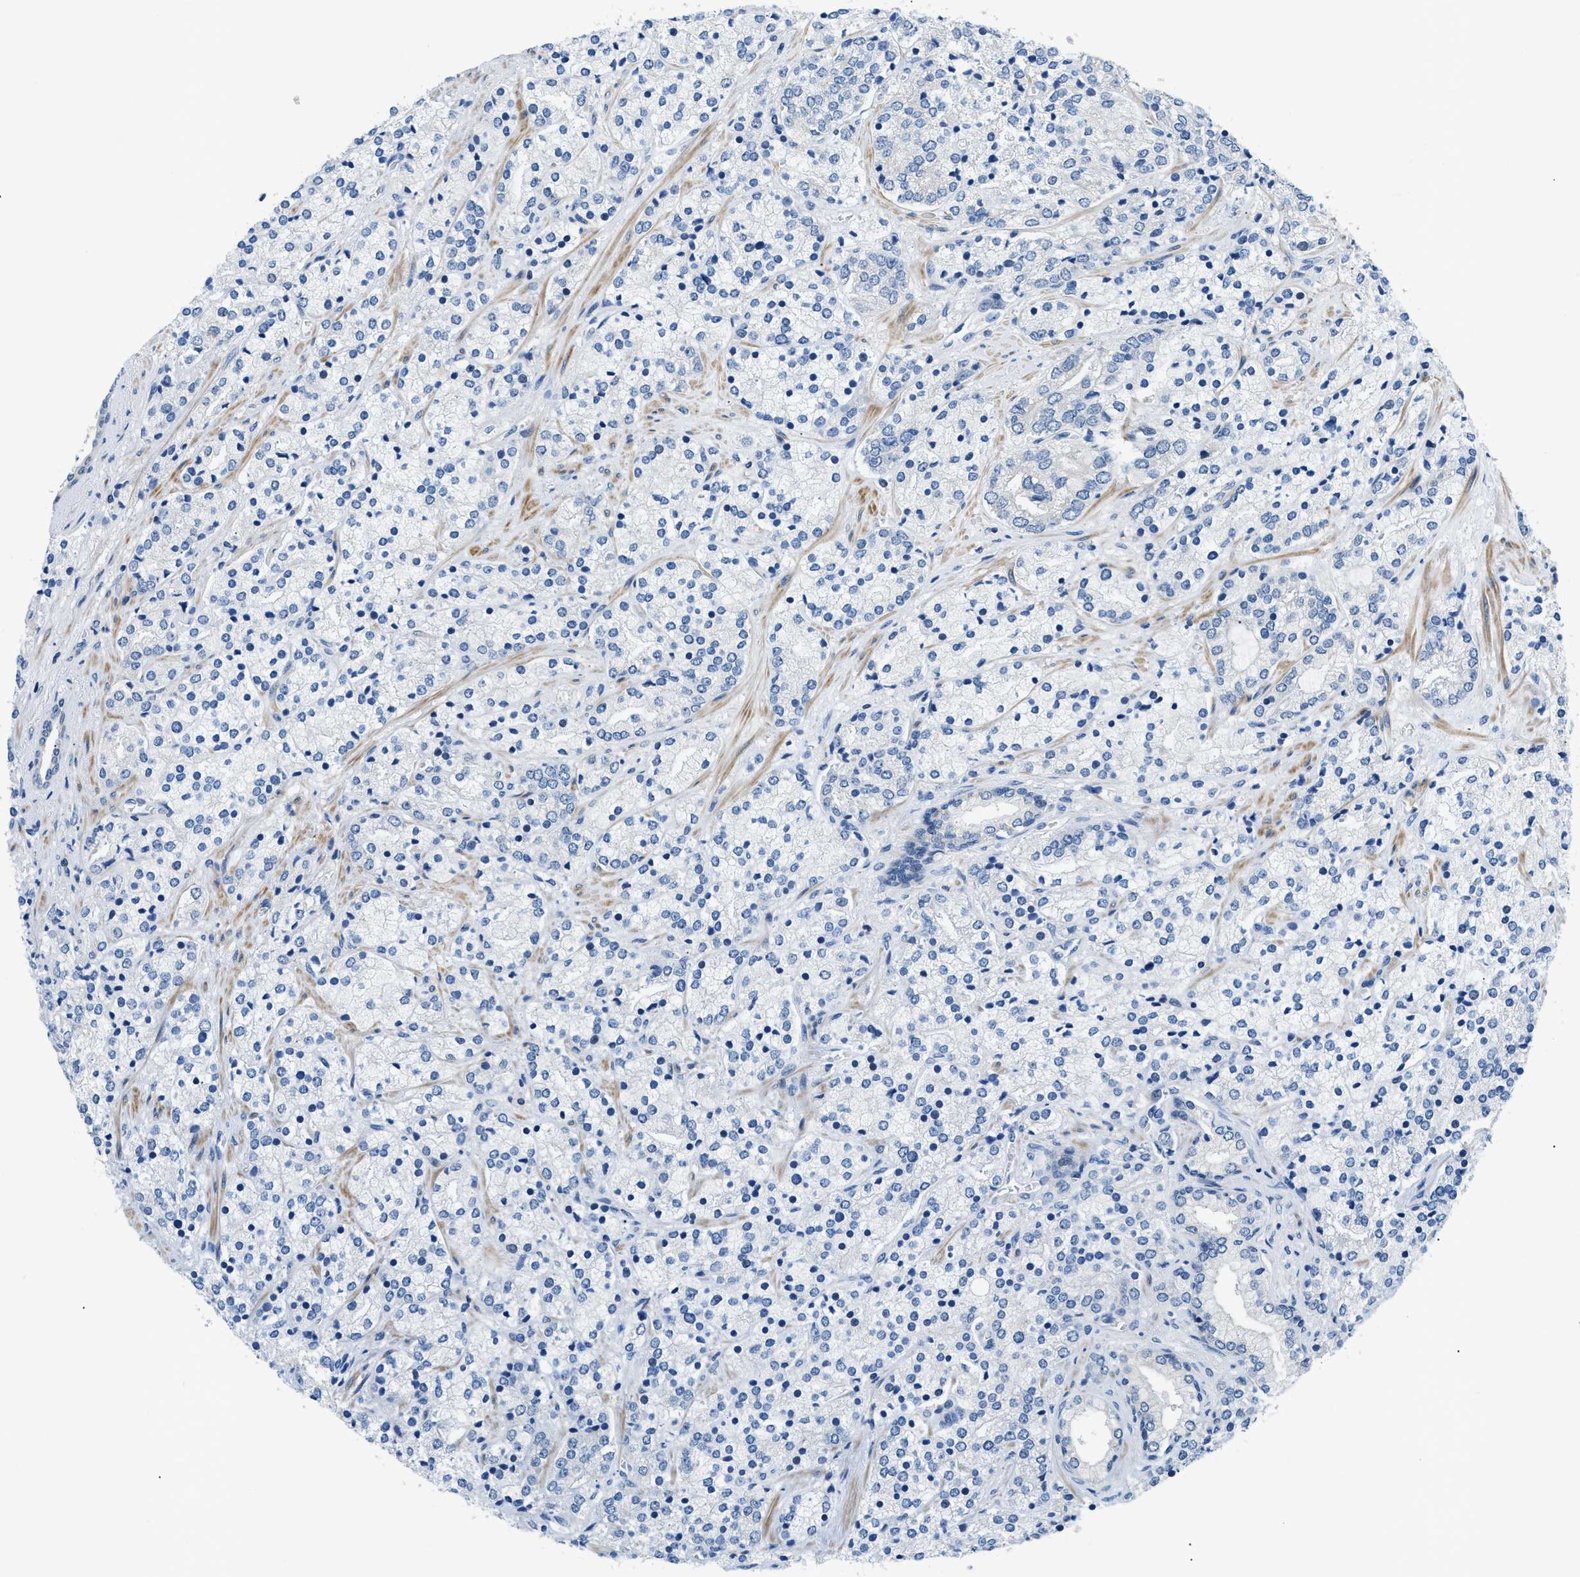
{"staining": {"intensity": "negative", "quantity": "none", "location": "none"}, "tissue": "prostate cancer", "cell_type": "Tumor cells", "image_type": "cancer", "snomed": [{"axis": "morphology", "description": "Adenocarcinoma, High grade"}, {"axis": "topography", "description": "Prostate"}], "caption": "High power microscopy photomicrograph of an immunohistochemistry (IHC) image of prostate high-grade adenocarcinoma, revealing no significant expression in tumor cells. (Brightfield microscopy of DAB immunohistochemistry (IHC) at high magnification).", "gene": "FDCSP", "patient": {"sex": "male", "age": 71}}